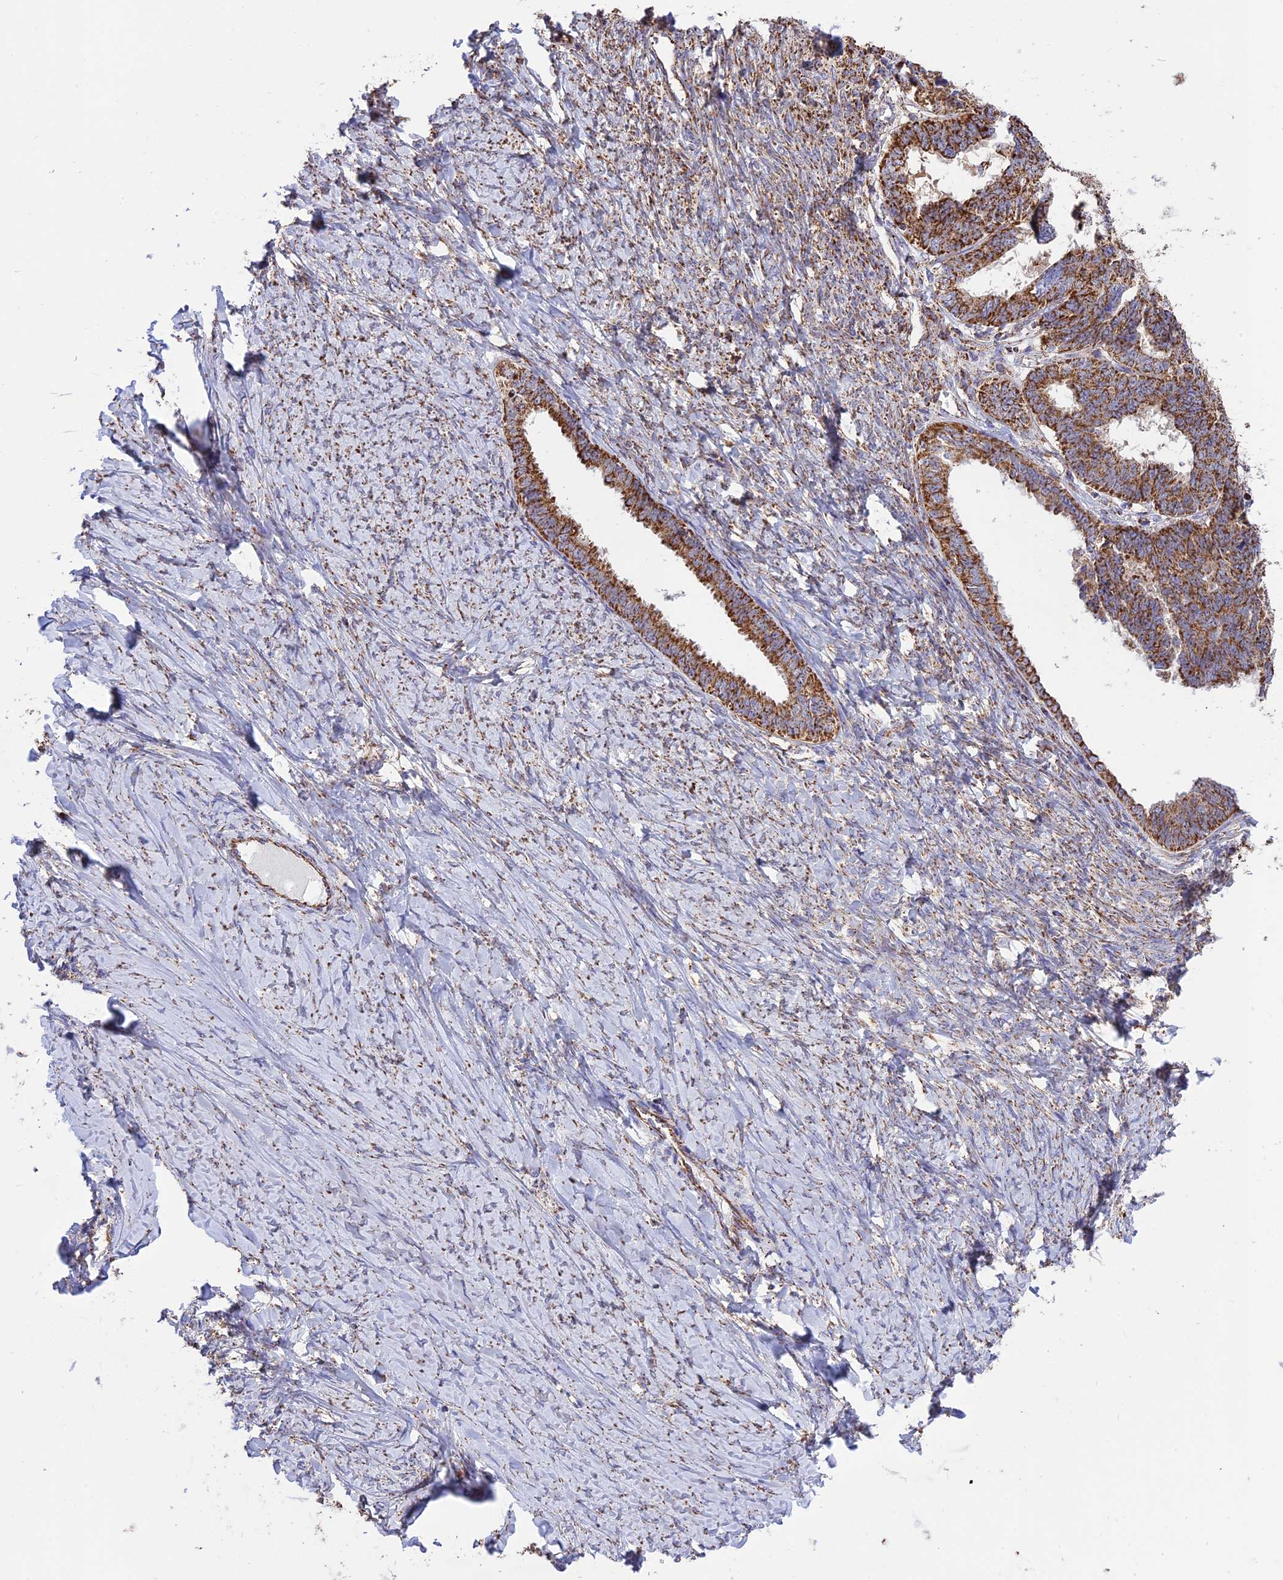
{"staining": {"intensity": "strong", "quantity": ">75%", "location": "cytoplasmic/membranous"}, "tissue": "ovarian cancer", "cell_type": "Tumor cells", "image_type": "cancer", "snomed": [{"axis": "morphology", "description": "Cystadenocarcinoma, serous, NOS"}, {"axis": "topography", "description": "Ovary"}], "caption": "Immunohistochemical staining of human ovarian serous cystadenocarcinoma demonstrates high levels of strong cytoplasmic/membranous protein staining in about >75% of tumor cells.", "gene": "TTC4", "patient": {"sex": "female", "age": 79}}